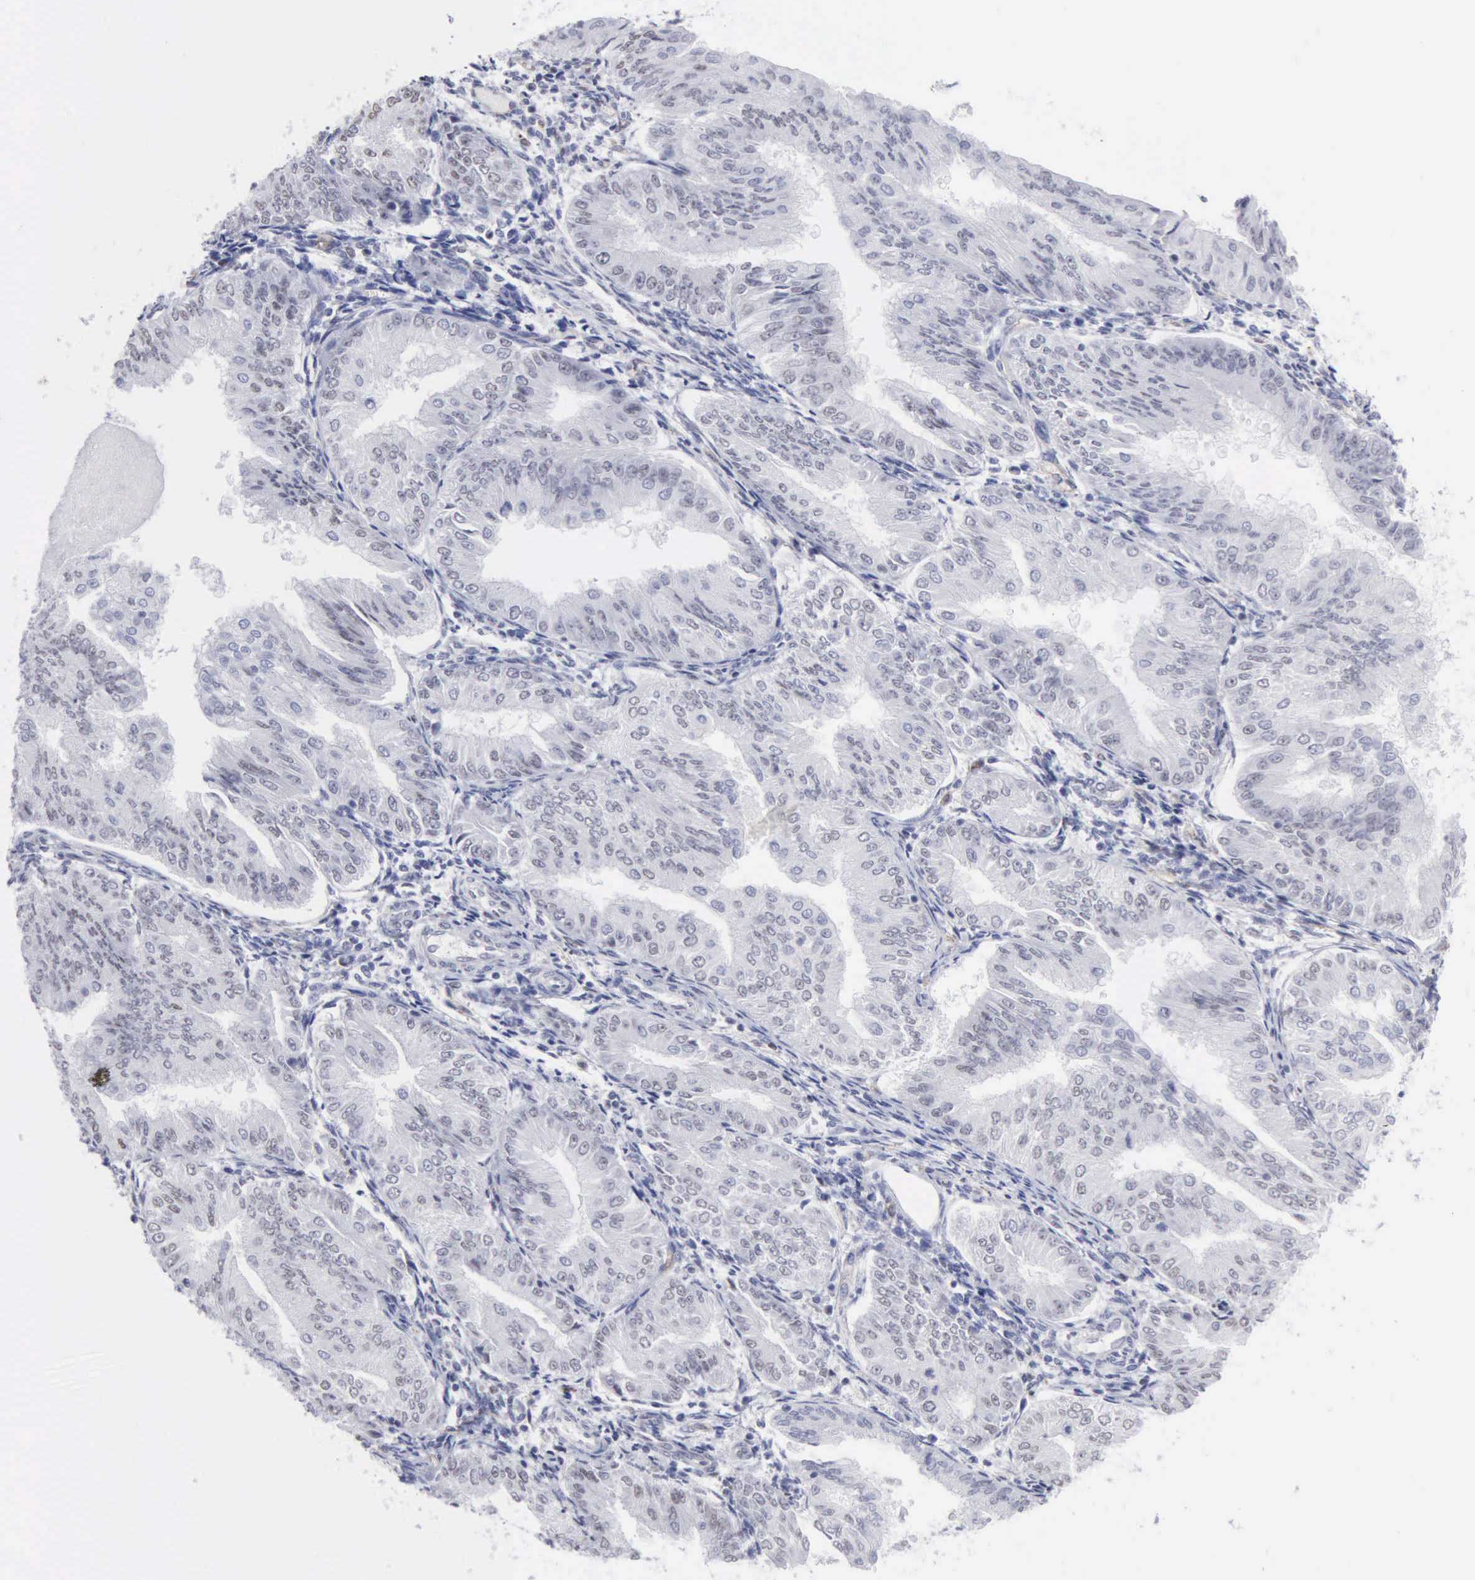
{"staining": {"intensity": "negative", "quantity": "none", "location": "none"}, "tissue": "endometrial cancer", "cell_type": "Tumor cells", "image_type": "cancer", "snomed": [{"axis": "morphology", "description": "Adenocarcinoma, NOS"}, {"axis": "topography", "description": "Endometrium"}], "caption": "IHC histopathology image of endometrial cancer (adenocarcinoma) stained for a protein (brown), which demonstrates no positivity in tumor cells.", "gene": "CCNG1", "patient": {"sex": "female", "age": 53}}